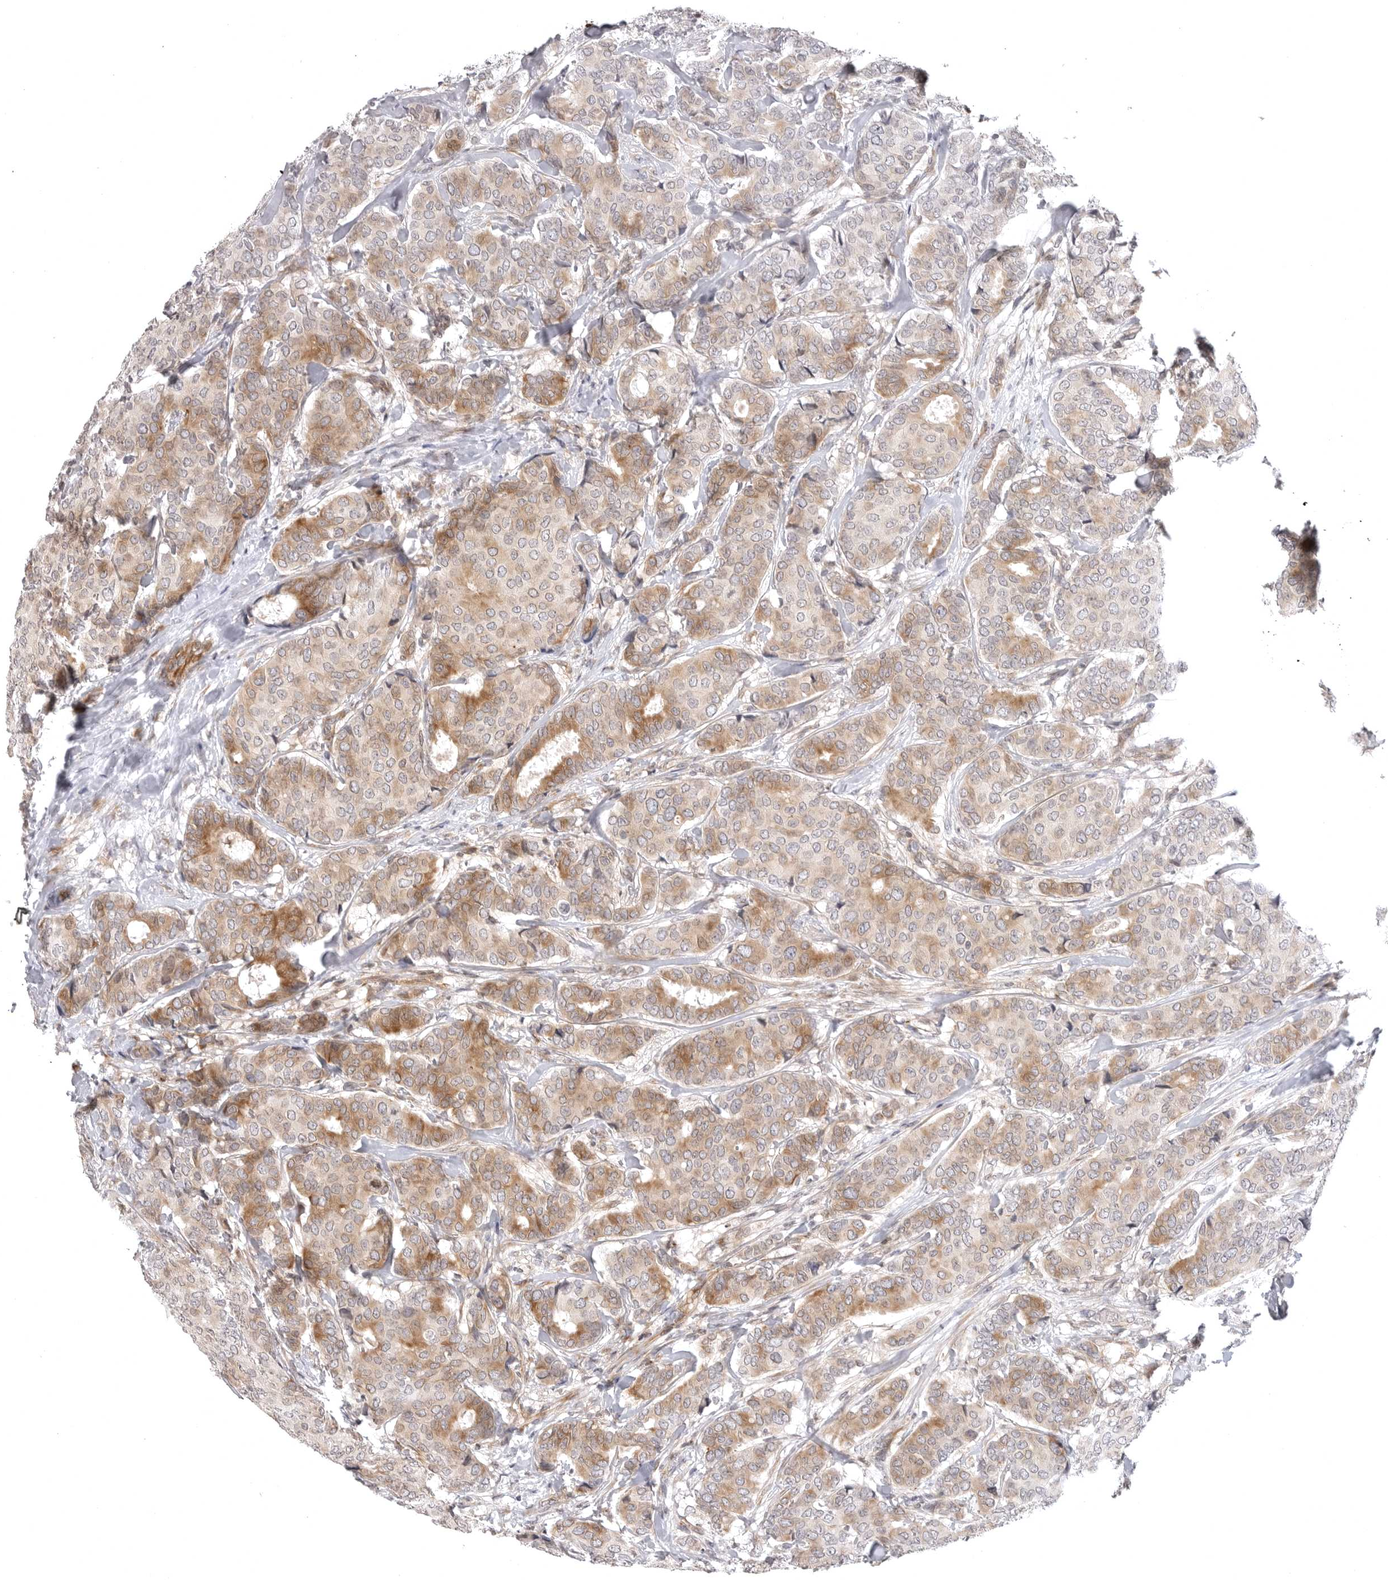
{"staining": {"intensity": "moderate", "quantity": ">75%", "location": "cytoplasmic/membranous"}, "tissue": "breast cancer", "cell_type": "Tumor cells", "image_type": "cancer", "snomed": [{"axis": "morphology", "description": "Duct carcinoma"}, {"axis": "topography", "description": "Breast"}], "caption": "Immunohistochemistry histopathology image of neoplastic tissue: human invasive ductal carcinoma (breast) stained using immunohistochemistry reveals medium levels of moderate protein expression localized specifically in the cytoplasmic/membranous of tumor cells, appearing as a cytoplasmic/membranous brown color.", "gene": "CD300LD", "patient": {"sex": "female", "age": 75}}